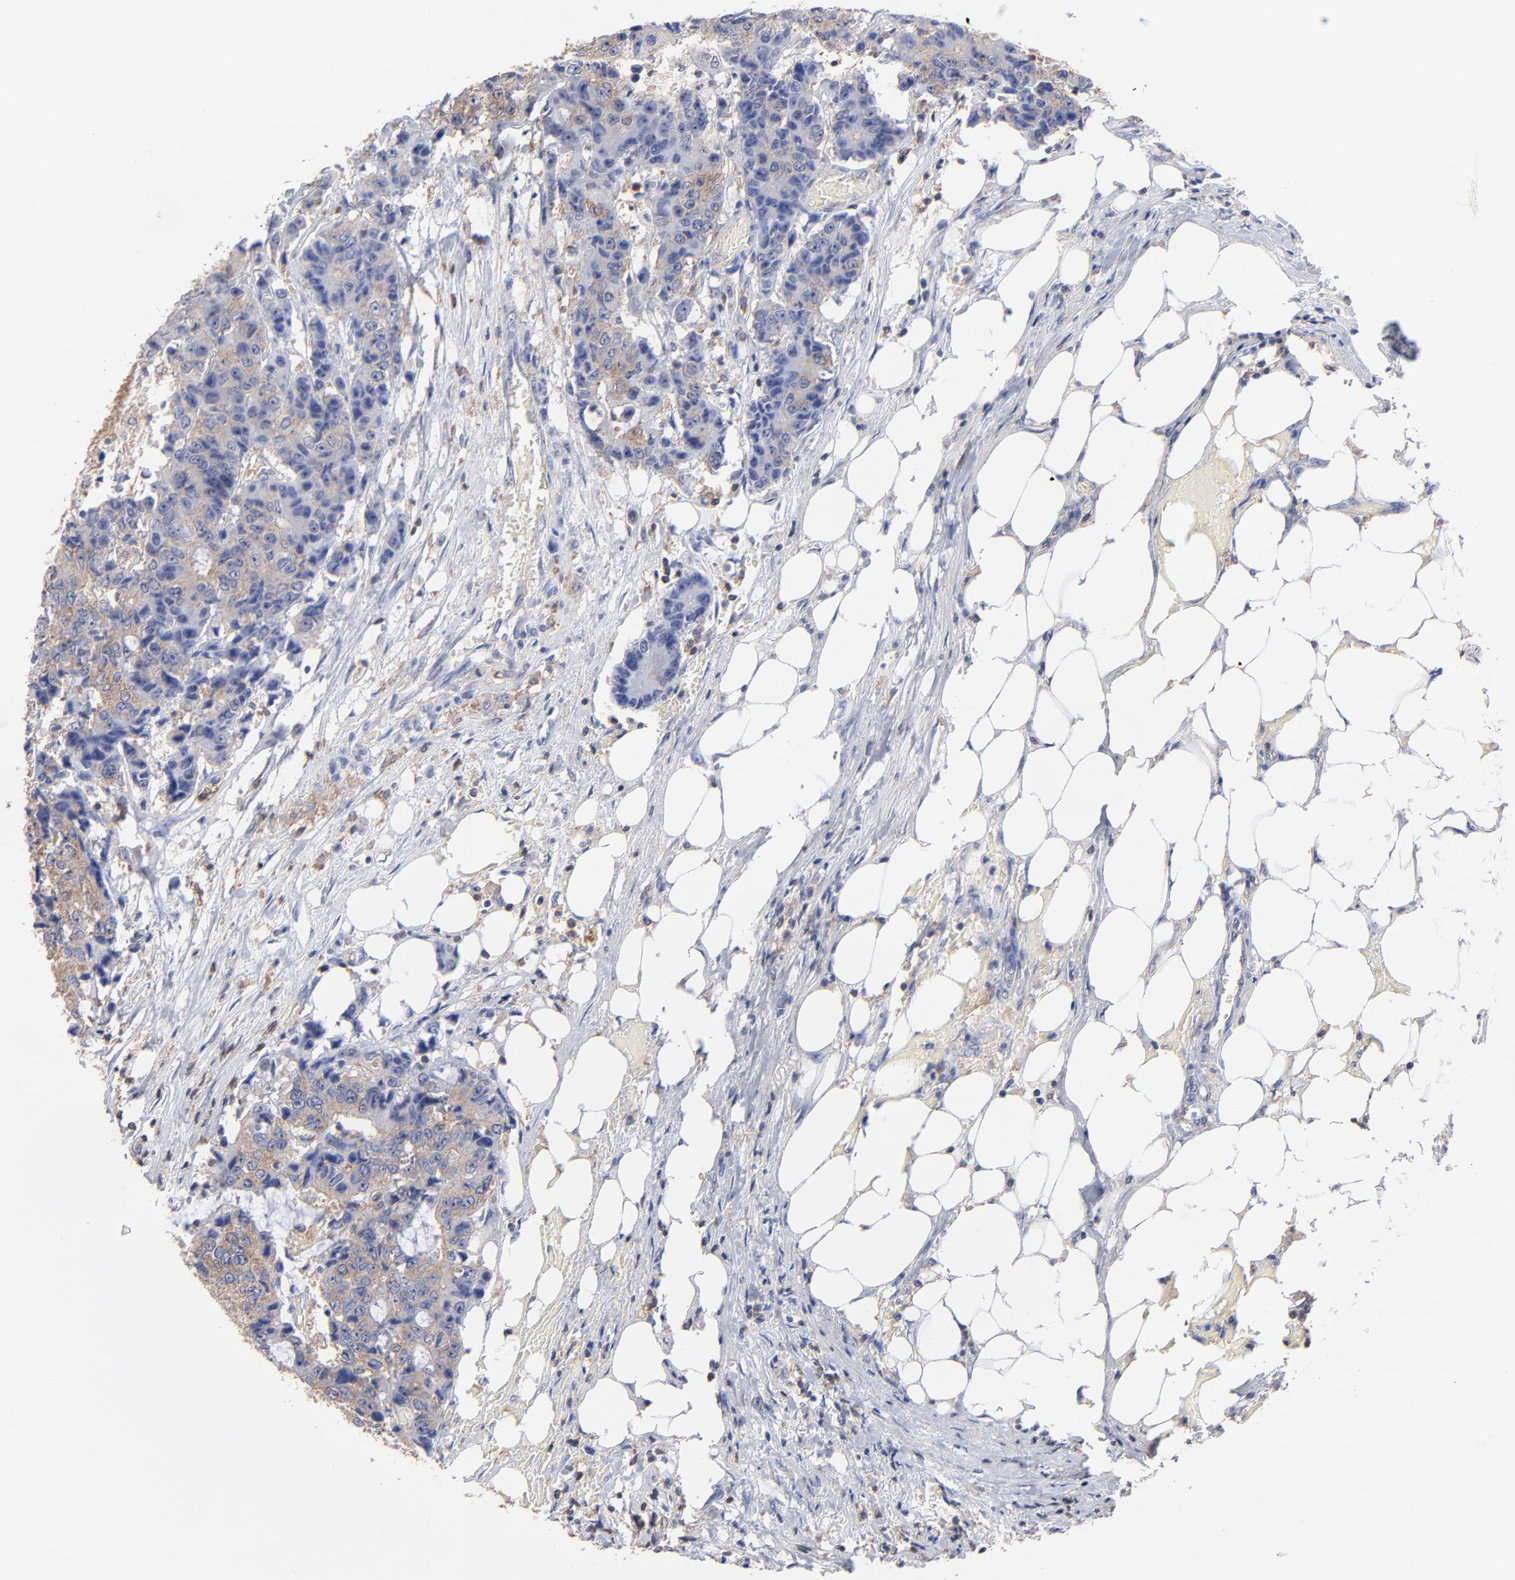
{"staining": {"intensity": "weak", "quantity": "25%-75%", "location": "cytoplasmic/membranous"}, "tissue": "colorectal cancer", "cell_type": "Tumor cells", "image_type": "cancer", "snomed": [{"axis": "morphology", "description": "Adenocarcinoma, NOS"}, {"axis": "topography", "description": "Colon"}], "caption": "Human adenocarcinoma (colorectal) stained for a protein (brown) shows weak cytoplasmic/membranous positive positivity in approximately 25%-75% of tumor cells.", "gene": "ASL", "patient": {"sex": "female", "age": 86}}